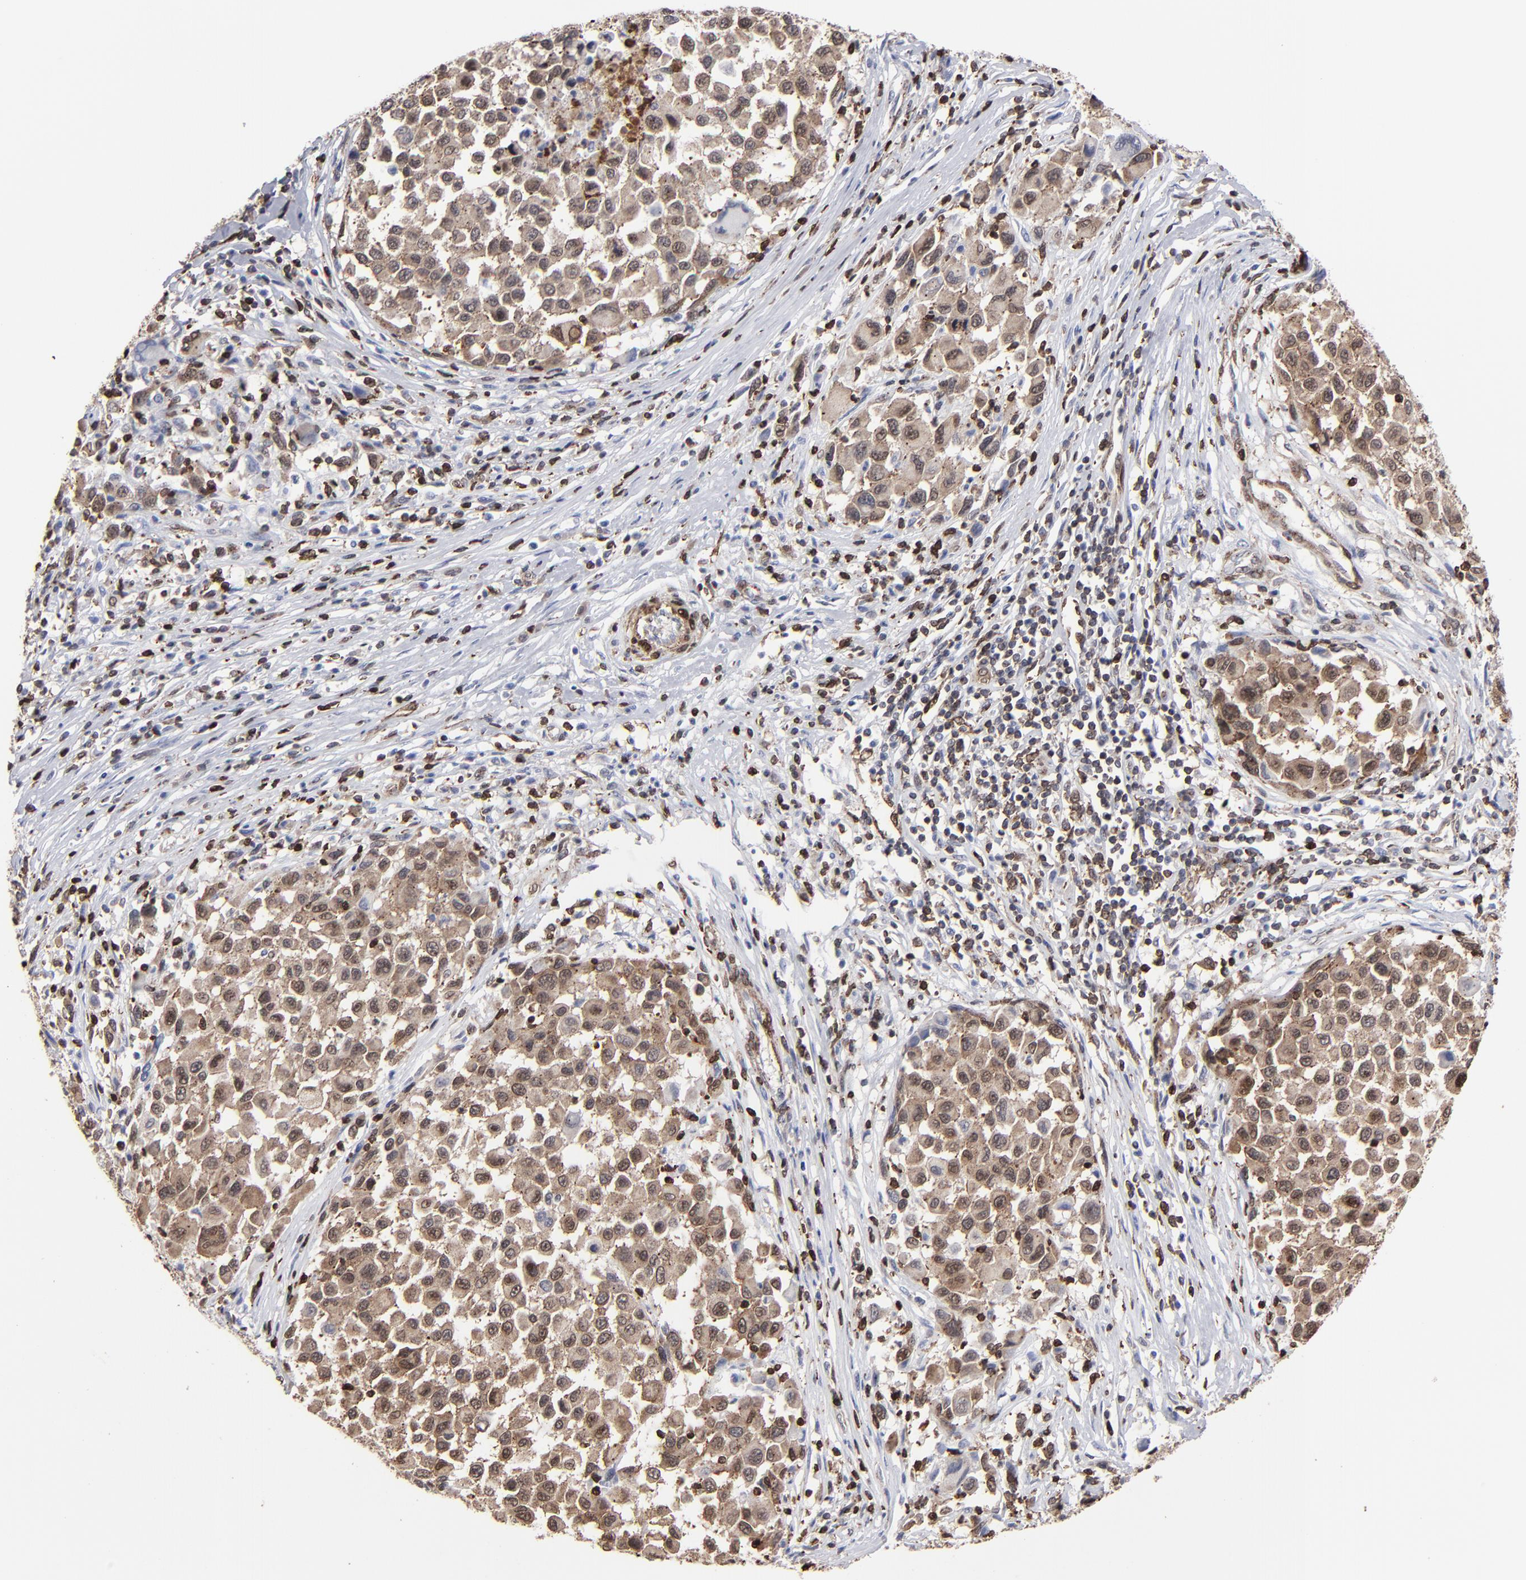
{"staining": {"intensity": "strong", "quantity": ">75%", "location": "cytoplasmic/membranous,nuclear"}, "tissue": "melanoma", "cell_type": "Tumor cells", "image_type": "cancer", "snomed": [{"axis": "morphology", "description": "Malignant melanoma, Metastatic site"}, {"axis": "topography", "description": "Lymph node"}], "caption": "An image of human malignant melanoma (metastatic site) stained for a protein reveals strong cytoplasmic/membranous and nuclear brown staining in tumor cells. Immunohistochemistry stains the protein in brown and the nuclei are stained blue.", "gene": "KIAA2026", "patient": {"sex": "male", "age": 61}}